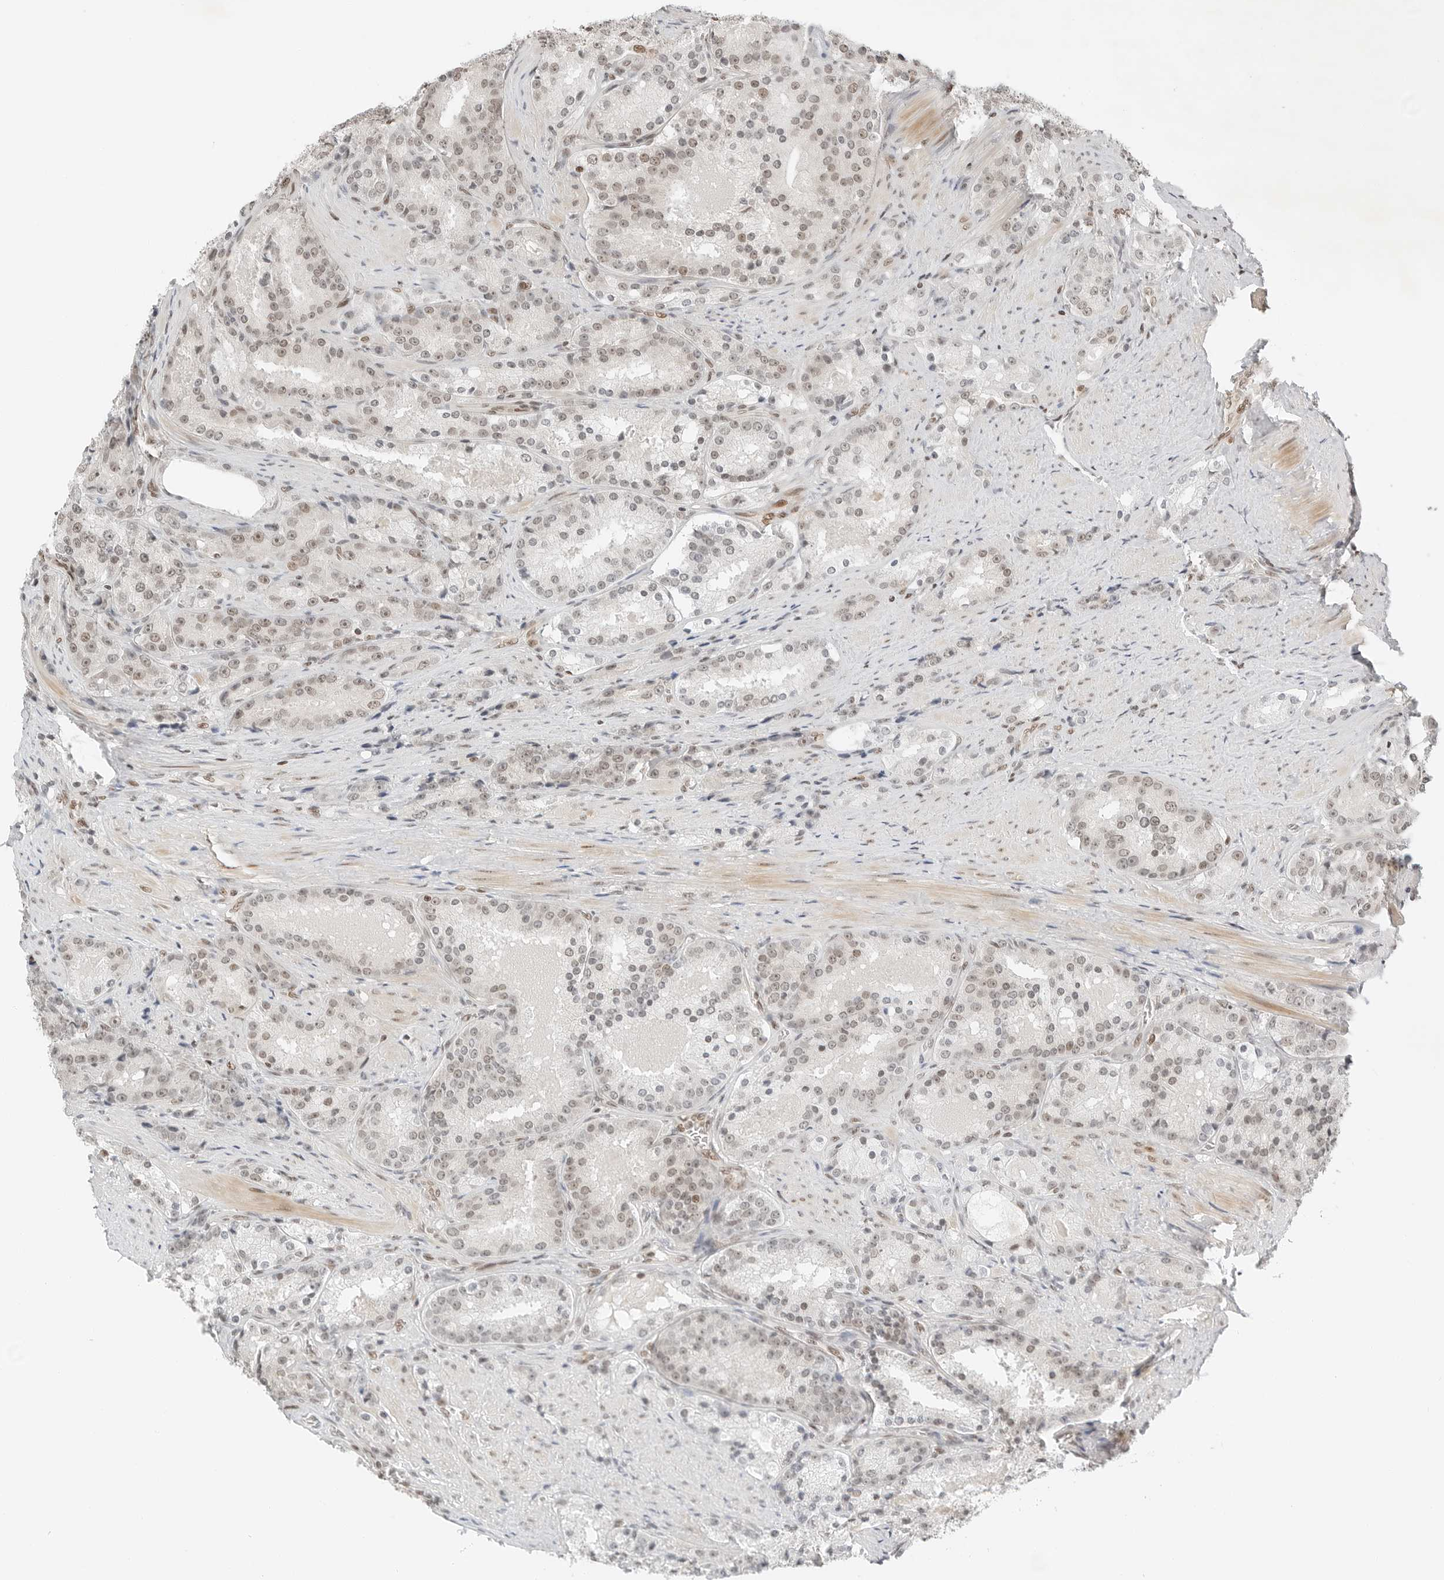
{"staining": {"intensity": "weak", "quantity": "<25%", "location": "nuclear"}, "tissue": "prostate cancer", "cell_type": "Tumor cells", "image_type": "cancer", "snomed": [{"axis": "morphology", "description": "Adenocarcinoma, High grade"}, {"axis": "topography", "description": "Prostate"}], "caption": "IHC histopathology image of human prostate cancer stained for a protein (brown), which exhibits no positivity in tumor cells.", "gene": "CRTC2", "patient": {"sex": "male", "age": 60}}